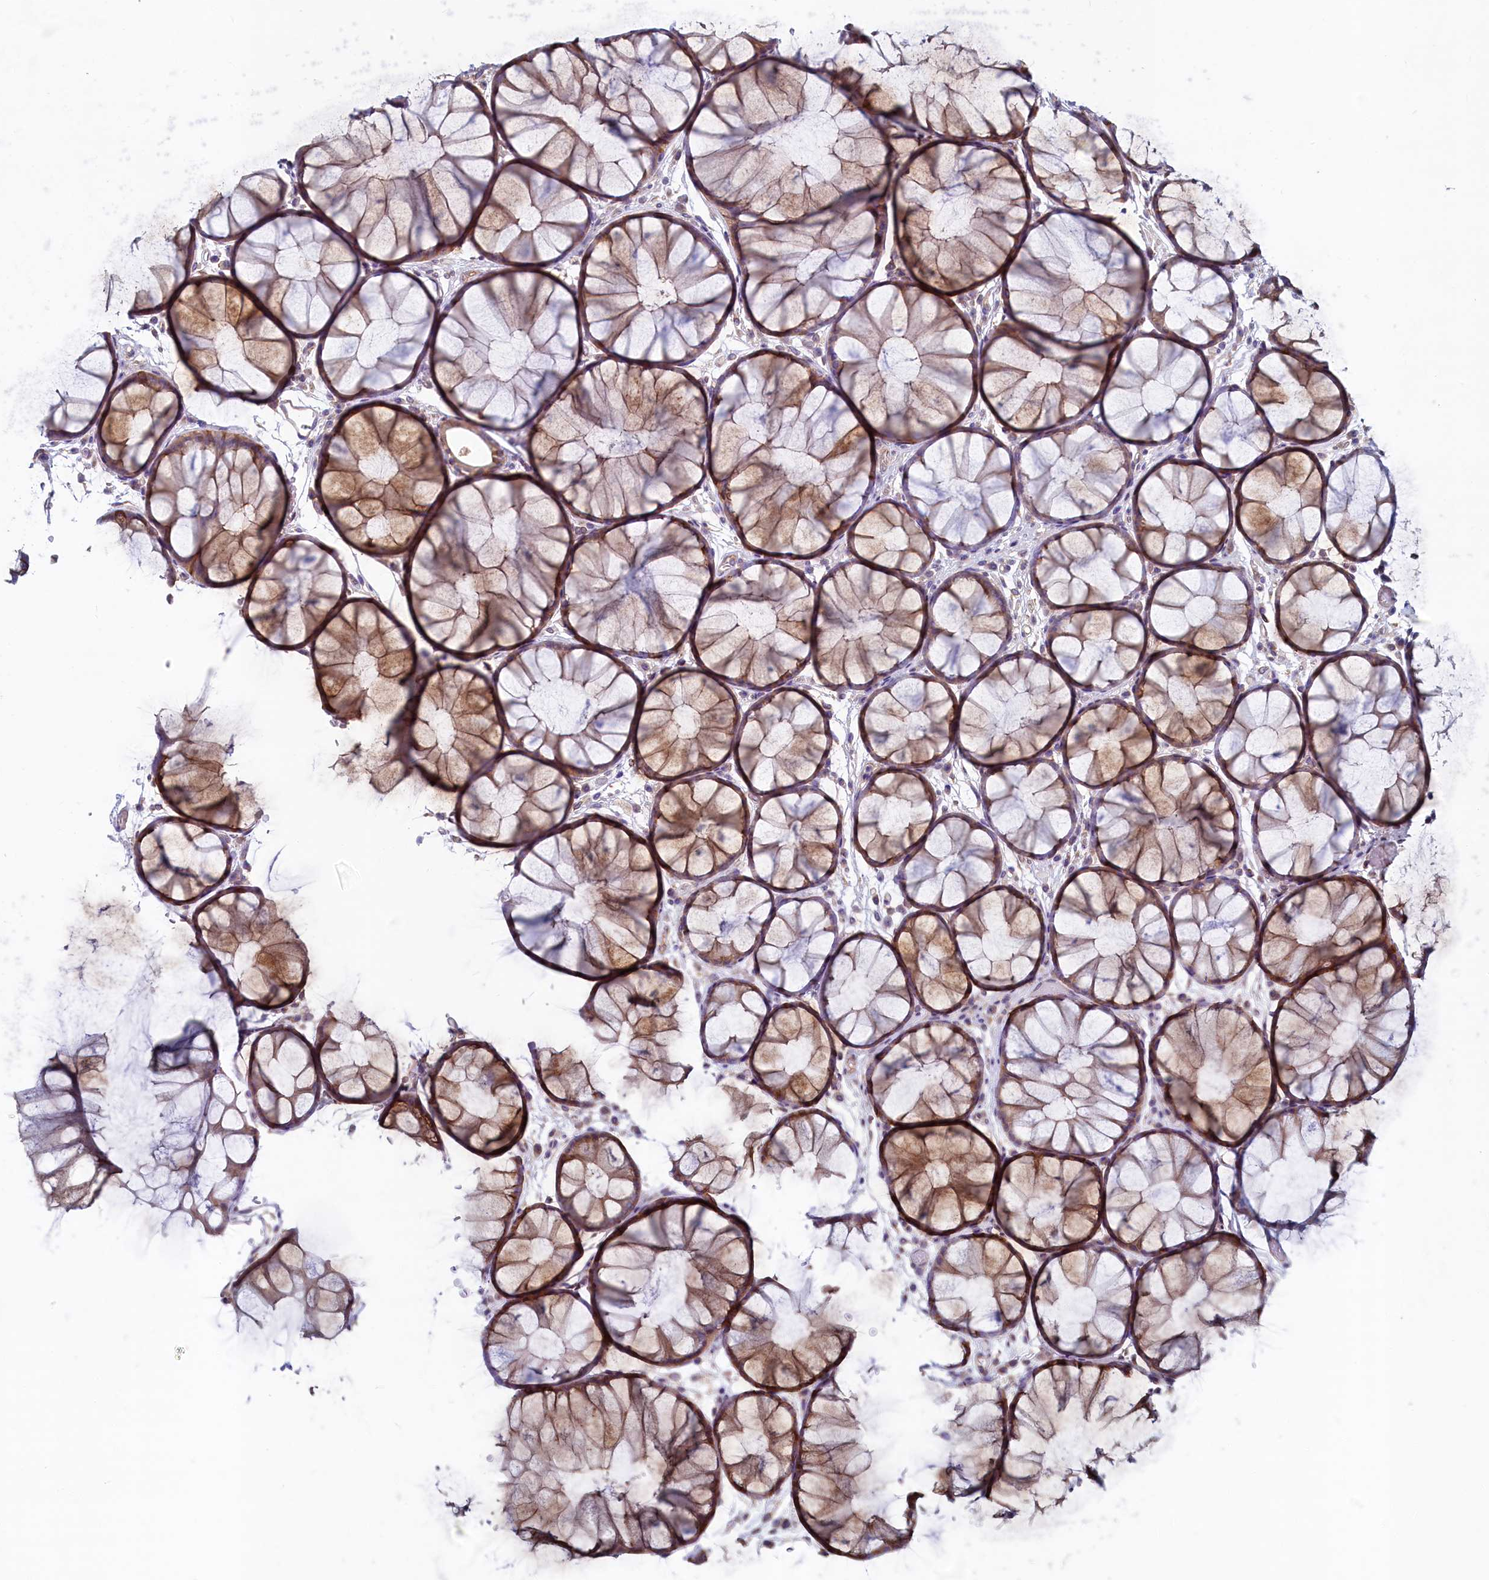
{"staining": {"intensity": "weak", "quantity": ">75%", "location": "cytoplasmic/membranous"}, "tissue": "colon", "cell_type": "Endothelial cells", "image_type": "normal", "snomed": [{"axis": "morphology", "description": "Normal tissue, NOS"}, {"axis": "topography", "description": "Colon"}], "caption": "A photomicrograph showing weak cytoplasmic/membranous positivity in approximately >75% of endothelial cells in unremarkable colon, as visualized by brown immunohistochemical staining.", "gene": "SPATA2L", "patient": {"sex": "female", "age": 82}}